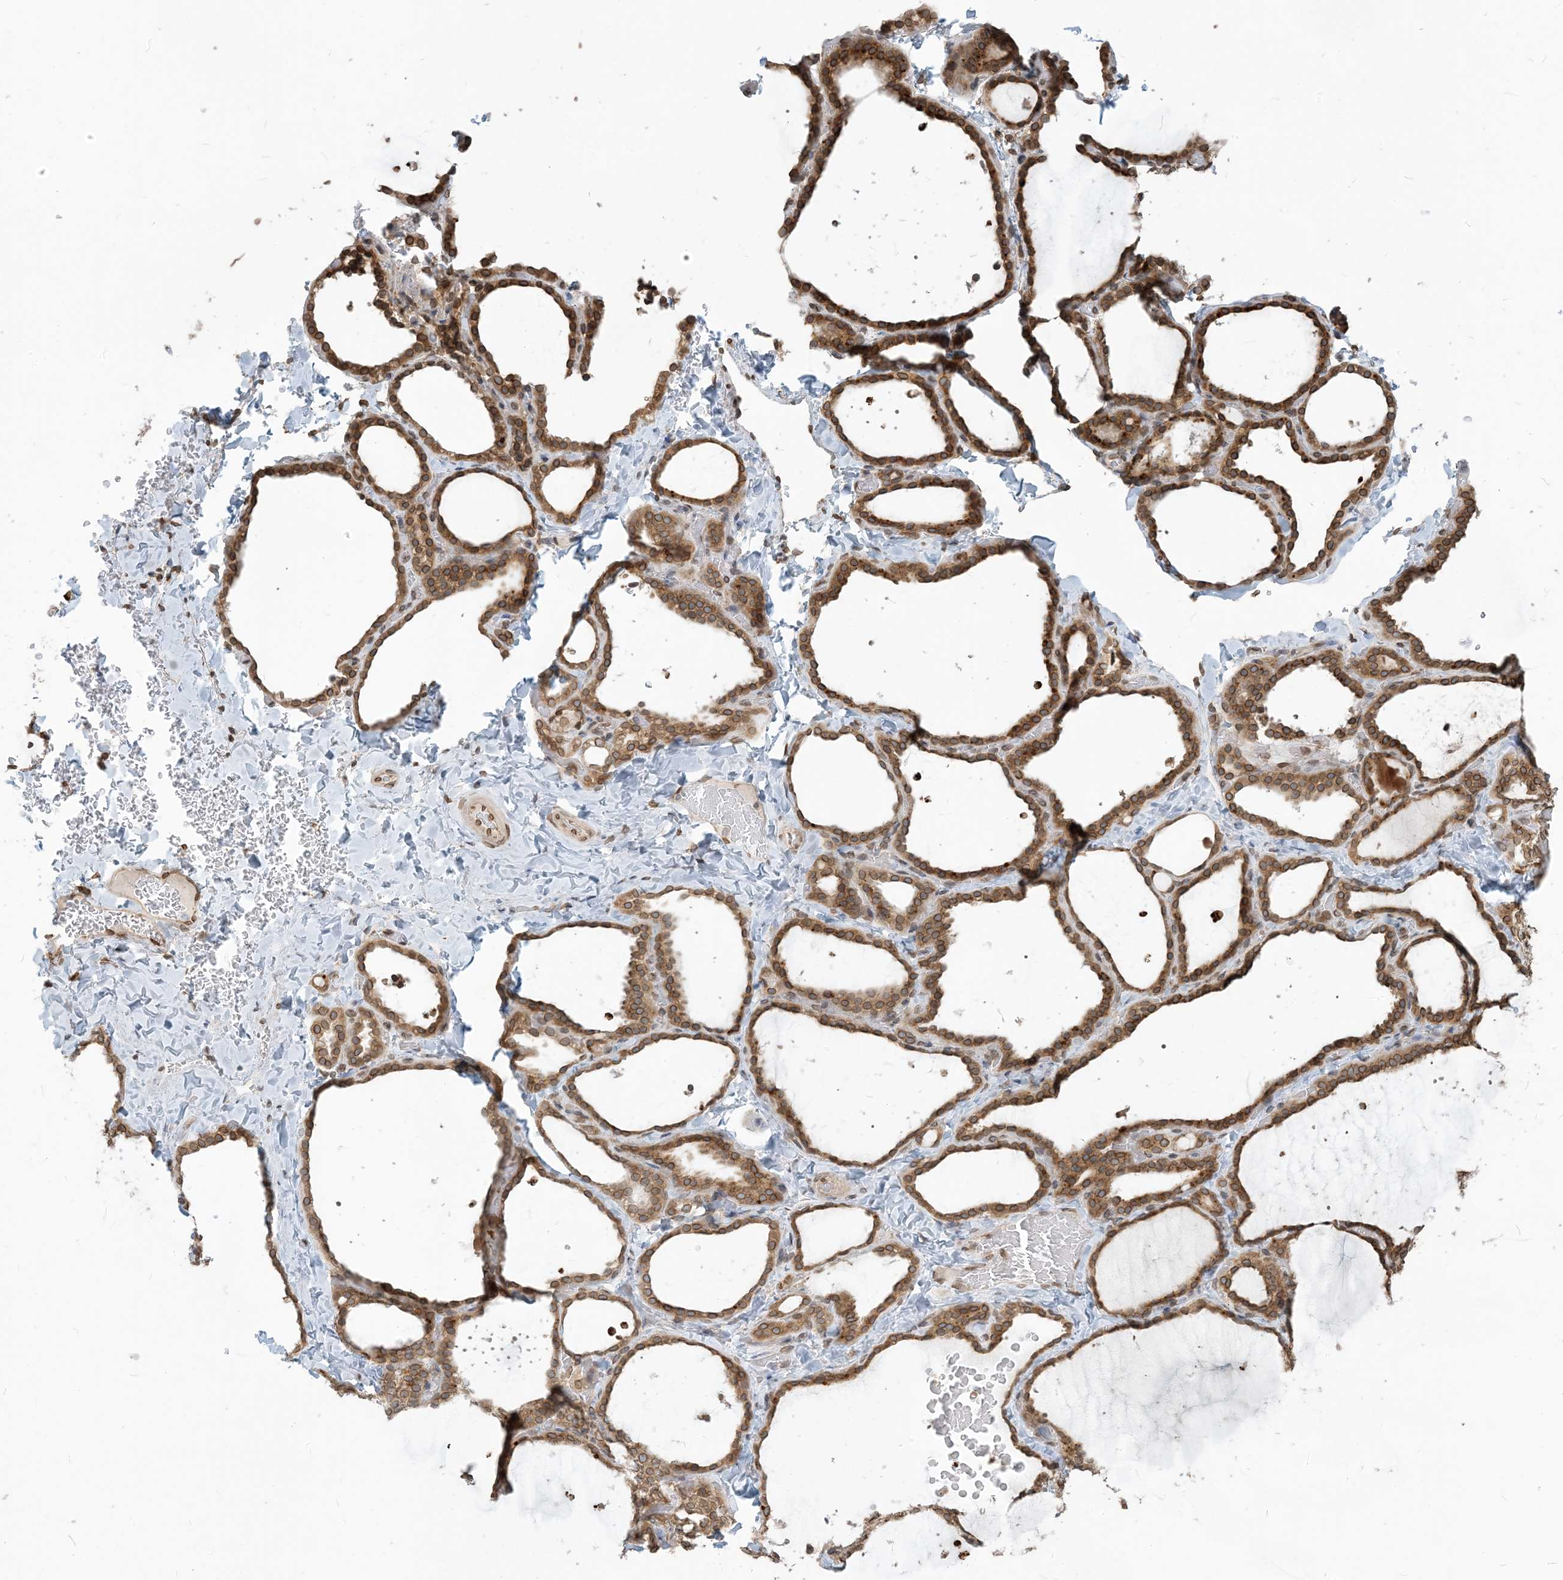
{"staining": {"intensity": "moderate", "quantity": ">75%", "location": "cytoplasmic/membranous,nuclear"}, "tissue": "thyroid gland", "cell_type": "Glandular cells", "image_type": "normal", "snomed": [{"axis": "morphology", "description": "Normal tissue, NOS"}, {"axis": "topography", "description": "Thyroid gland"}], "caption": "Immunohistochemical staining of benign human thyroid gland demonstrates moderate cytoplasmic/membranous,nuclear protein expression in about >75% of glandular cells.", "gene": "WWP1", "patient": {"sex": "female", "age": 22}}